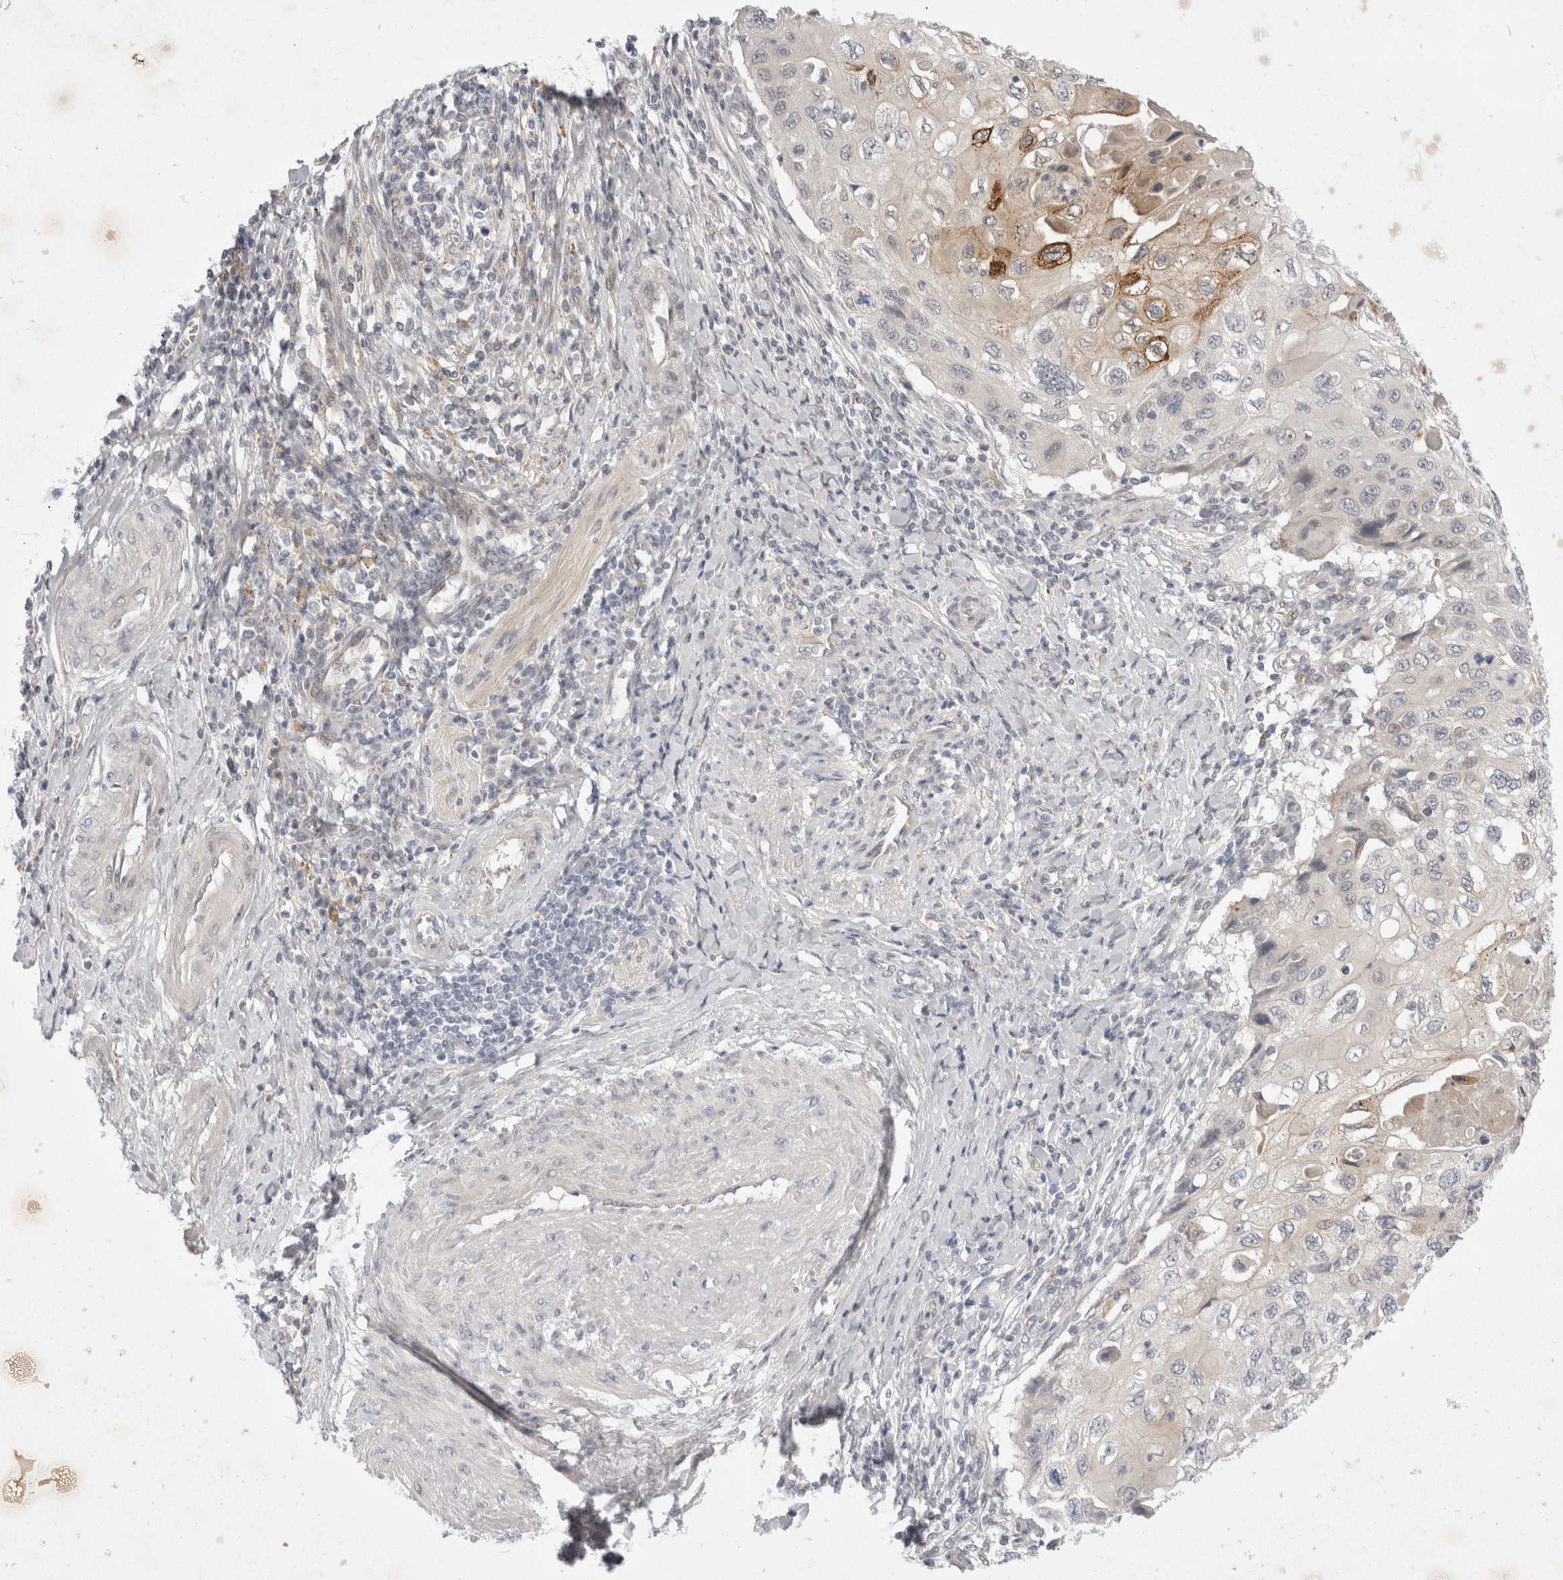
{"staining": {"intensity": "negative", "quantity": "none", "location": "none"}, "tissue": "cervical cancer", "cell_type": "Tumor cells", "image_type": "cancer", "snomed": [{"axis": "morphology", "description": "Squamous cell carcinoma, NOS"}, {"axis": "topography", "description": "Cervix"}], "caption": "Immunohistochemistry of cervical cancer displays no positivity in tumor cells.", "gene": "TOM1L2", "patient": {"sex": "female", "age": 70}}